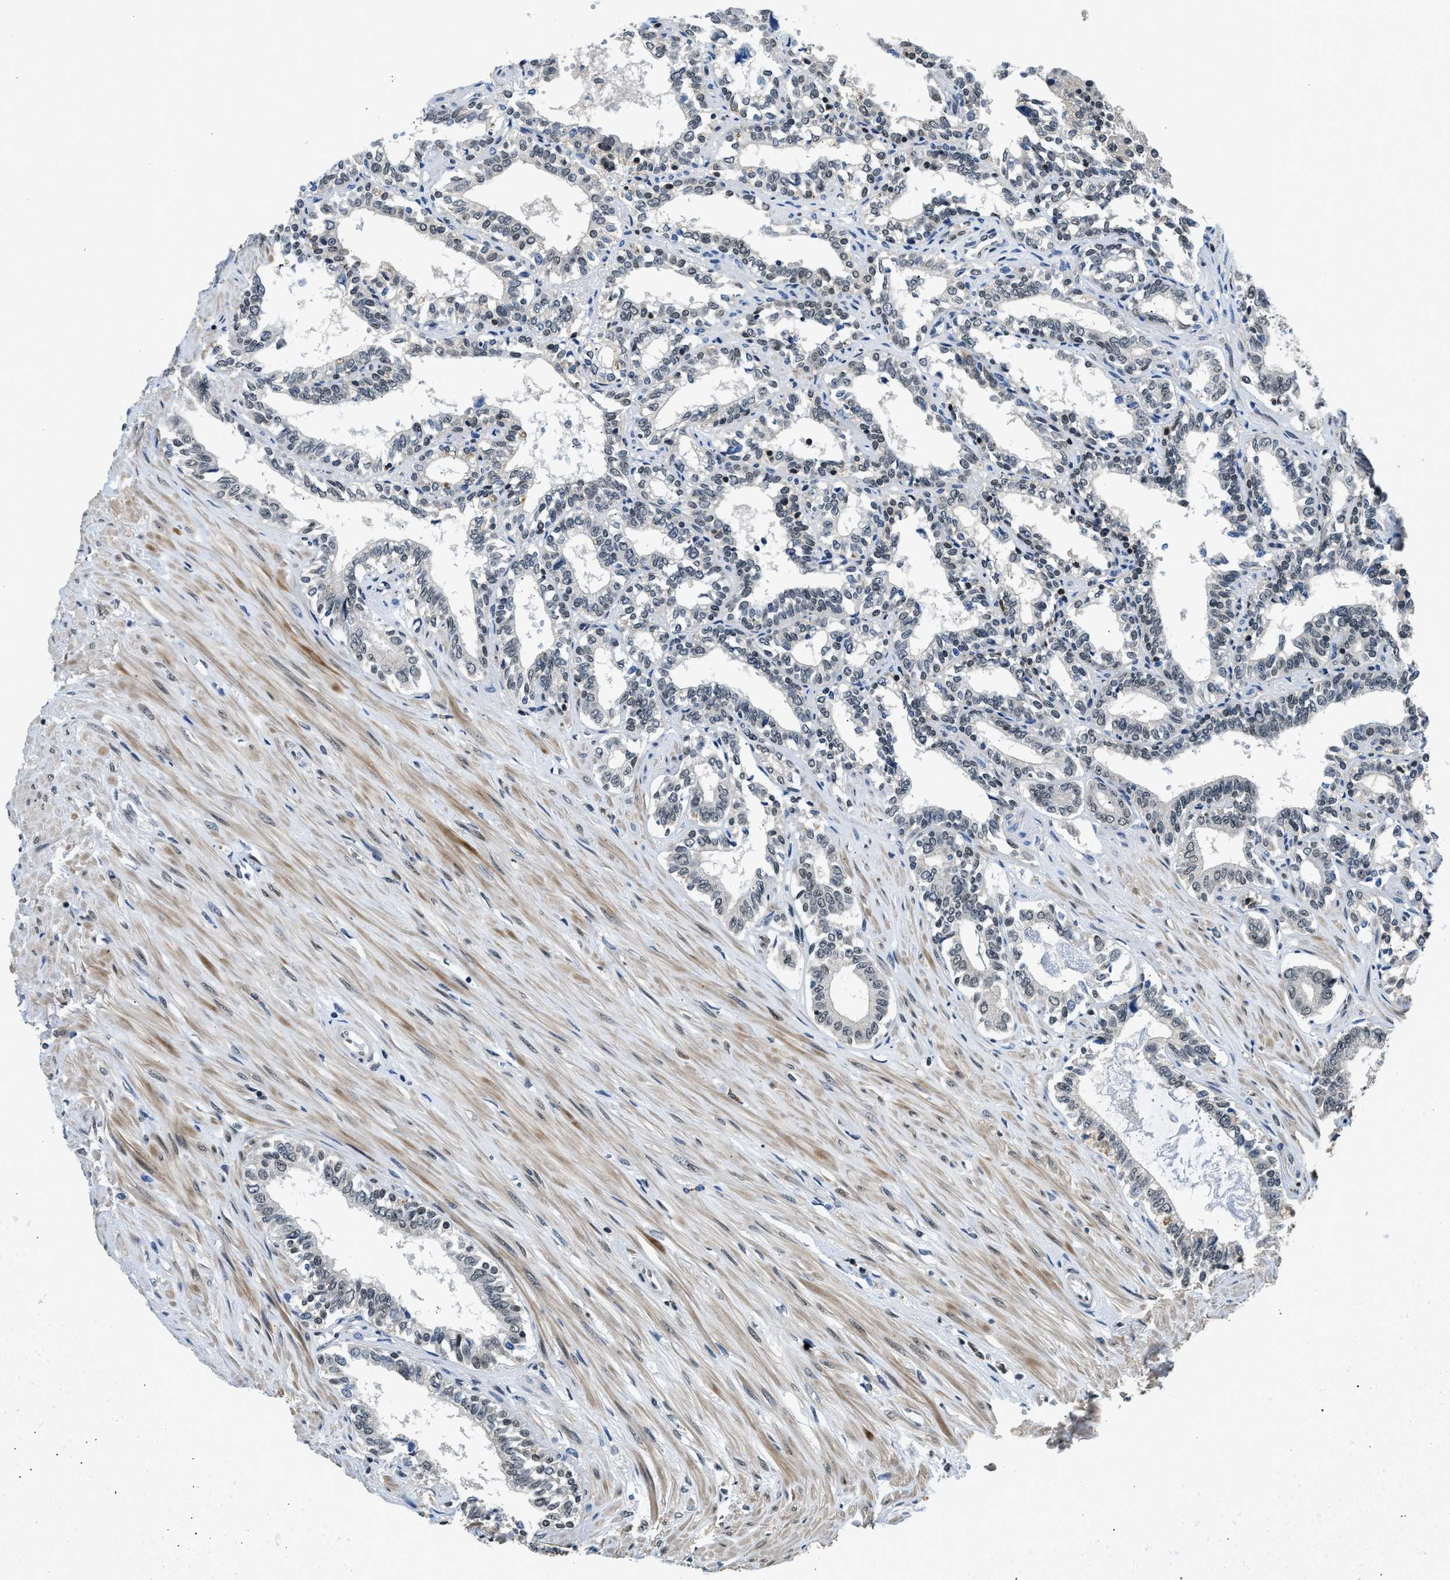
{"staining": {"intensity": "weak", "quantity": "<25%", "location": "nuclear"}, "tissue": "seminal vesicle", "cell_type": "Glandular cells", "image_type": "normal", "snomed": [{"axis": "morphology", "description": "Normal tissue, NOS"}, {"axis": "morphology", "description": "Adenocarcinoma, High grade"}, {"axis": "topography", "description": "Prostate"}, {"axis": "topography", "description": "Seminal veicle"}], "caption": "Immunohistochemical staining of benign human seminal vesicle demonstrates no significant positivity in glandular cells.", "gene": "MTMR1", "patient": {"sex": "male", "age": 55}}